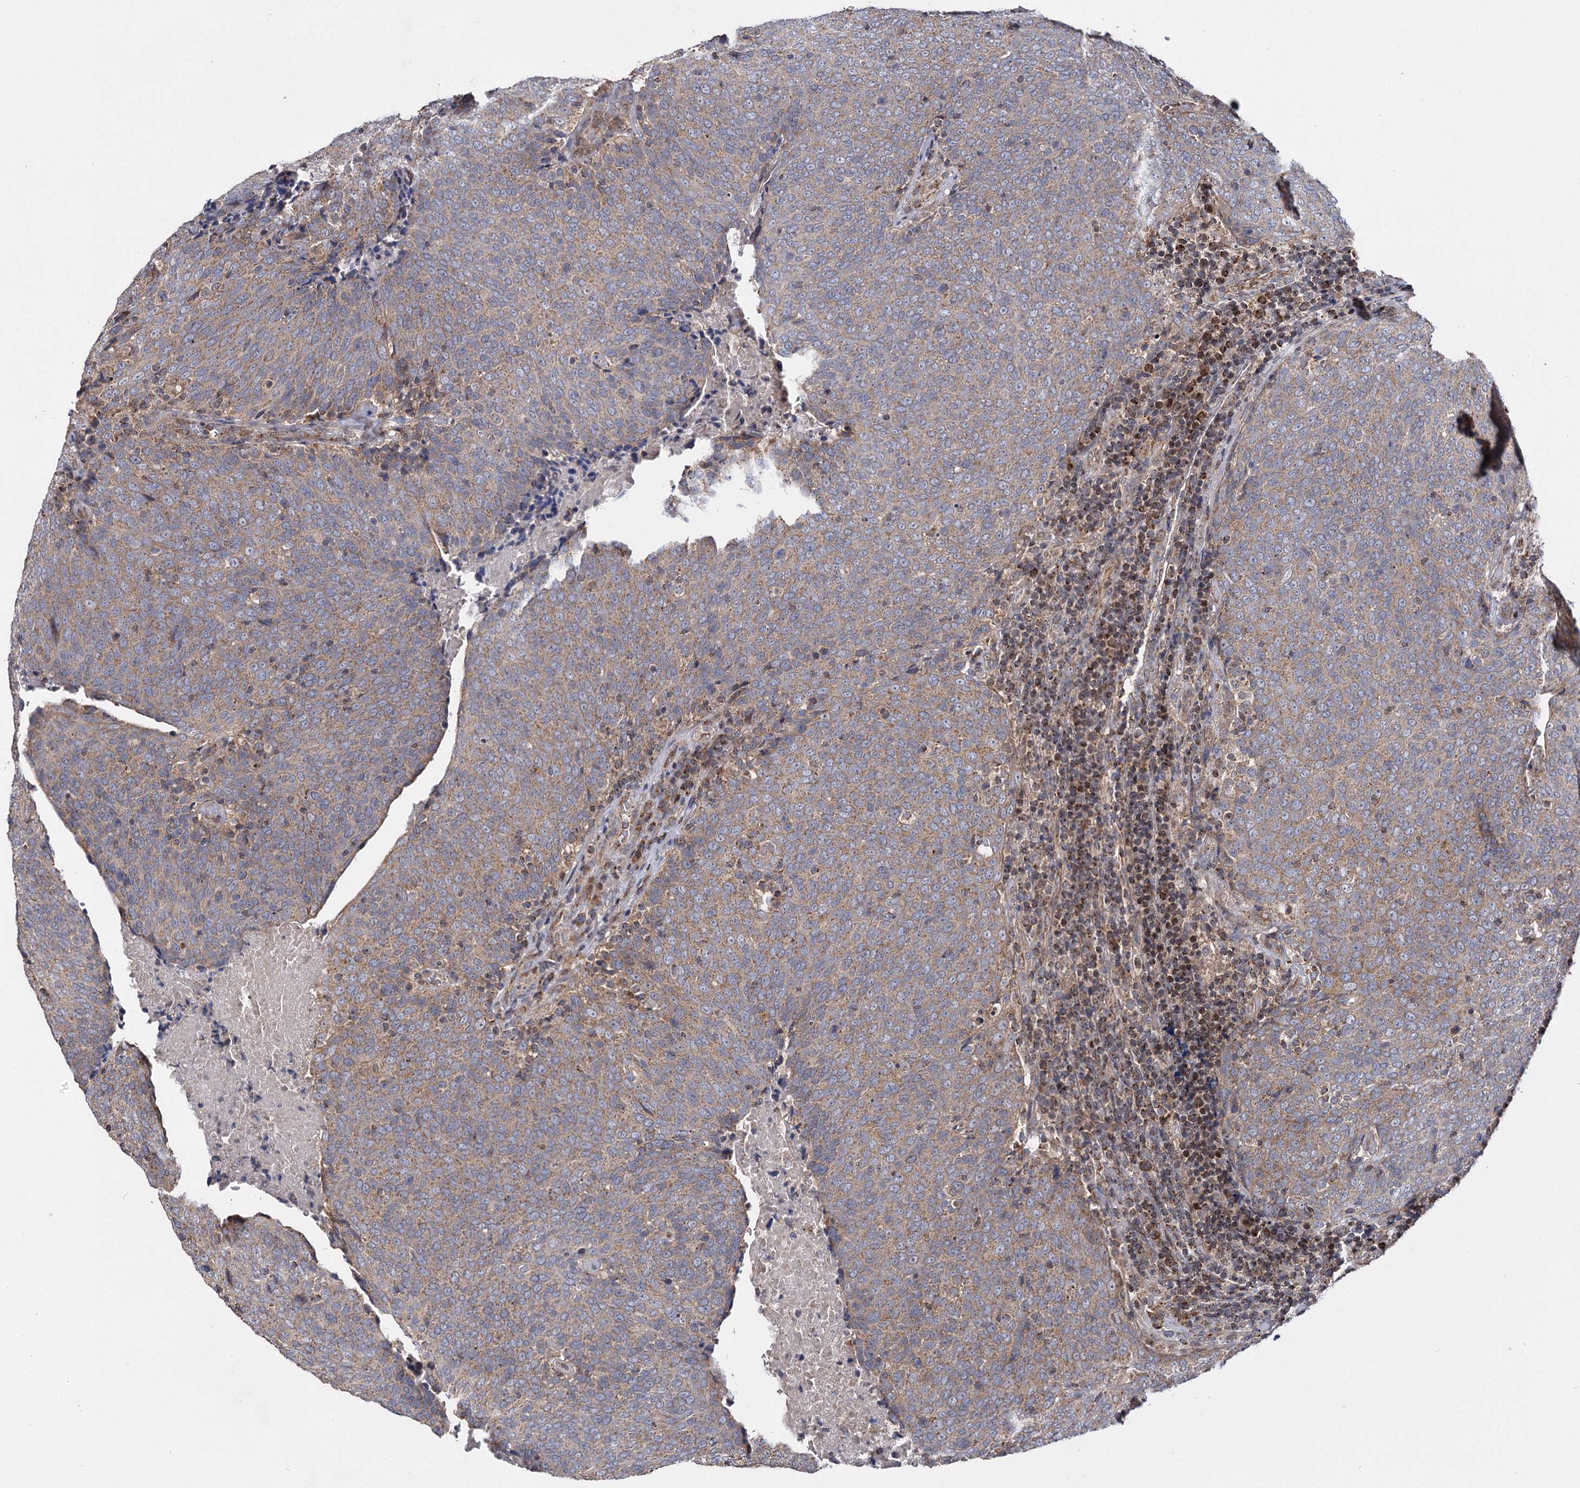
{"staining": {"intensity": "moderate", "quantity": ">75%", "location": "cytoplasmic/membranous"}, "tissue": "head and neck cancer", "cell_type": "Tumor cells", "image_type": "cancer", "snomed": [{"axis": "morphology", "description": "Squamous cell carcinoma, NOS"}, {"axis": "morphology", "description": "Squamous cell carcinoma, metastatic, NOS"}, {"axis": "topography", "description": "Lymph node"}, {"axis": "topography", "description": "Head-Neck"}], "caption": "Tumor cells show moderate cytoplasmic/membranous staining in approximately >75% of cells in head and neck metastatic squamous cell carcinoma. The protein is shown in brown color, while the nuclei are stained blue.", "gene": "CEP76", "patient": {"sex": "male", "age": 62}}